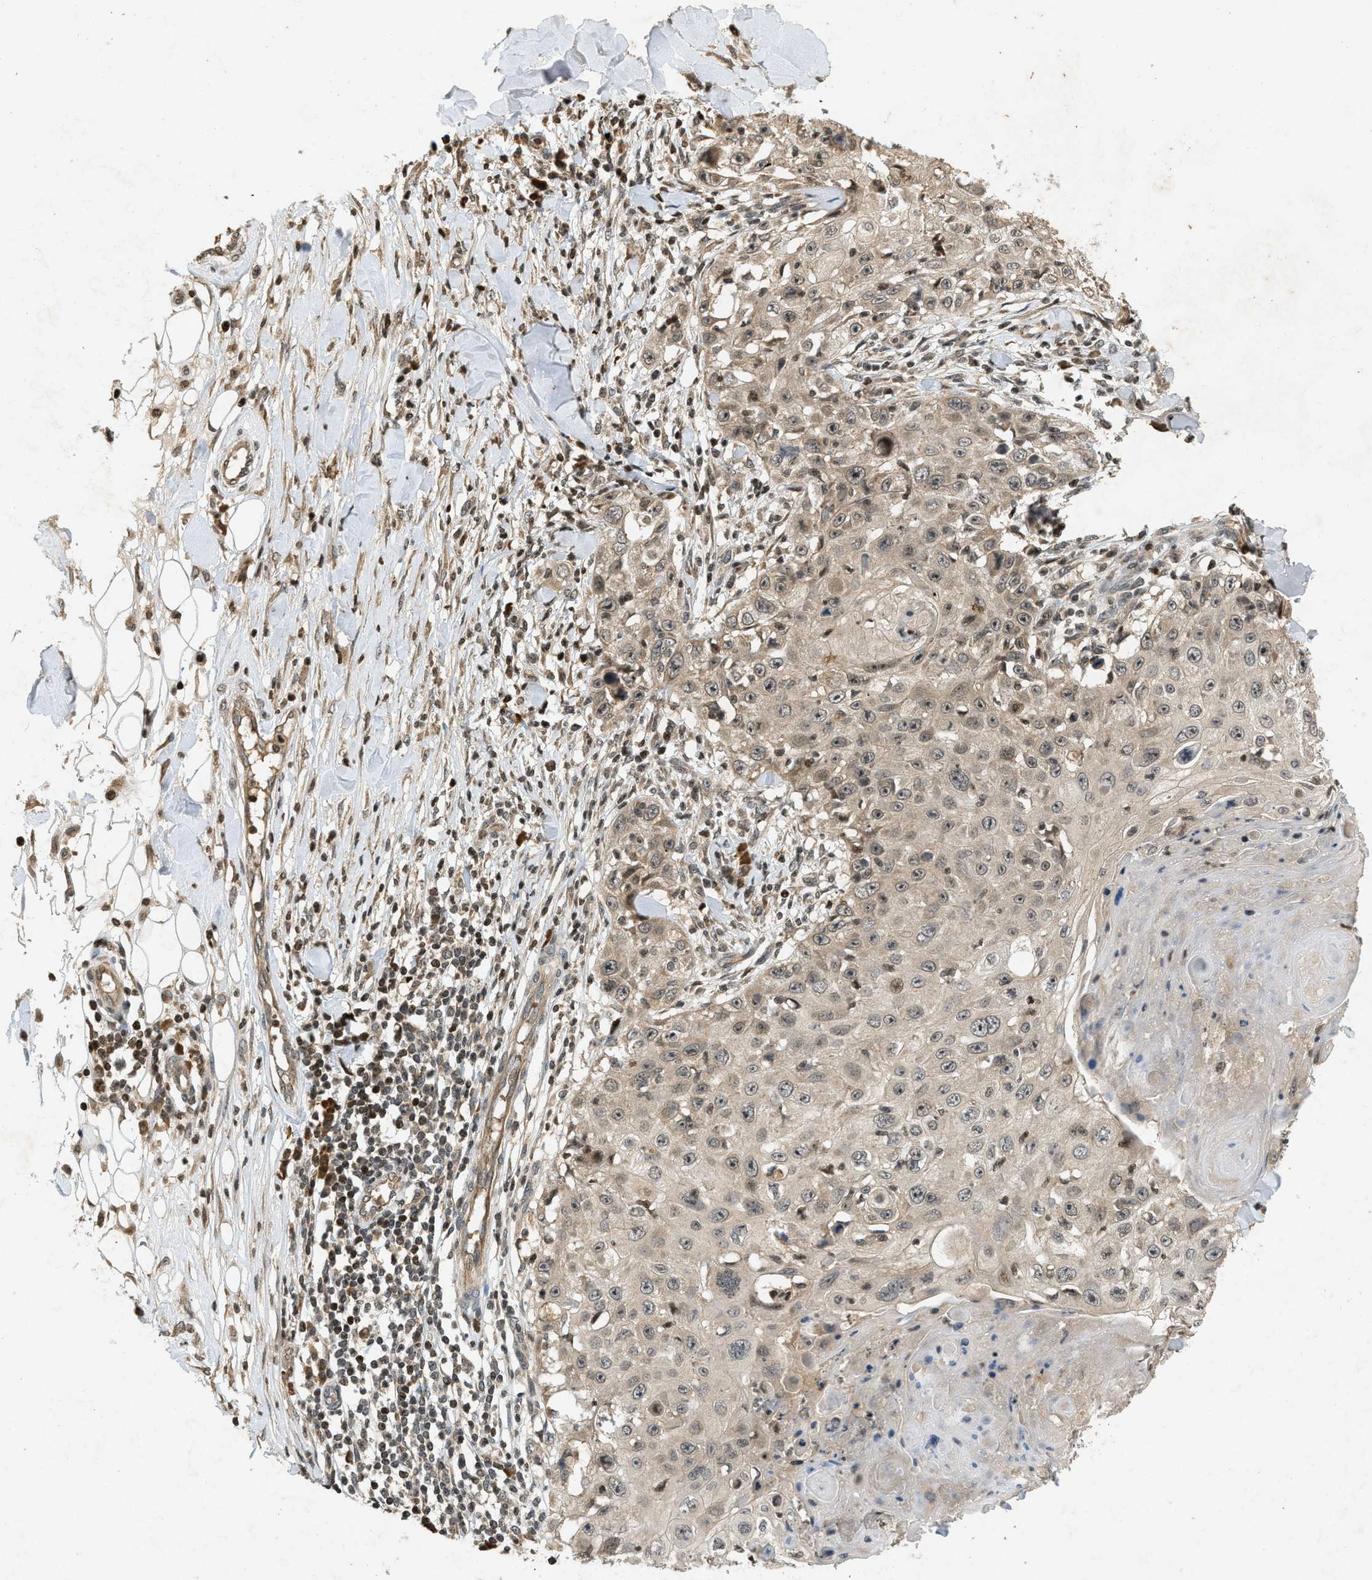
{"staining": {"intensity": "moderate", "quantity": ">75%", "location": "cytoplasmic/membranous,nuclear"}, "tissue": "skin cancer", "cell_type": "Tumor cells", "image_type": "cancer", "snomed": [{"axis": "morphology", "description": "Squamous cell carcinoma, NOS"}, {"axis": "topography", "description": "Skin"}], "caption": "Immunohistochemistry of skin squamous cell carcinoma shows medium levels of moderate cytoplasmic/membranous and nuclear positivity in approximately >75% of tumor cells.", "gene": "SIAH1", "patient": {"sex": "male", "age": 86}}